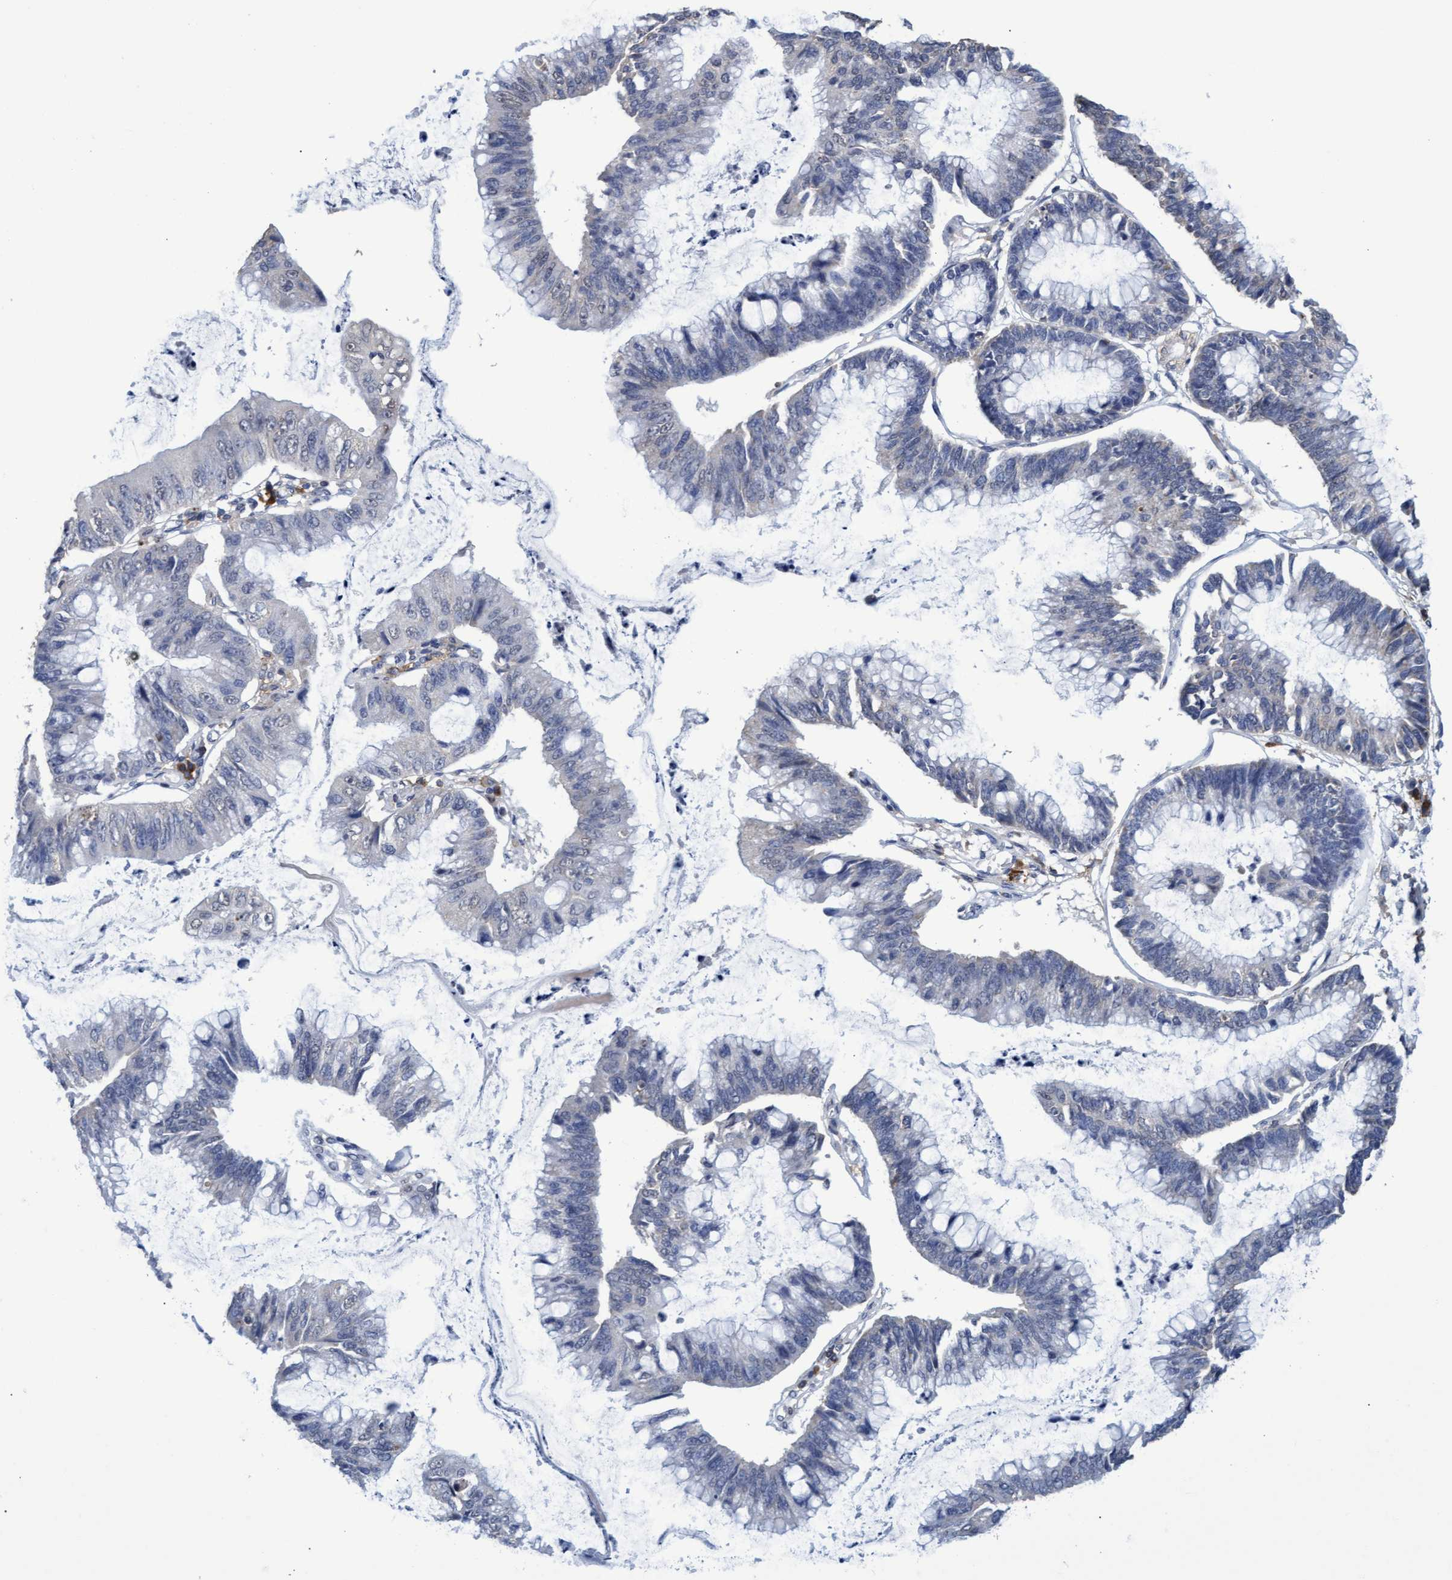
{"staining": {"intensity": "negative", "quantity": "none", "location": "none"}, "tissue": "stomach cancer", "cell_type": "Tumor cells", "image_type": "cancer", "snomed": [{"axis": "morphology", "description": "Adenocarcinoma, NOS"}, {"axis": "topography", "description": "Stomach"}], "caption": "Immunohistochemical staining of human adenocarcinoma (stomach) displays no significant staining in tumor cells.", "gene": "GPR39", "patient": {"sex": "male", "age": 59}}